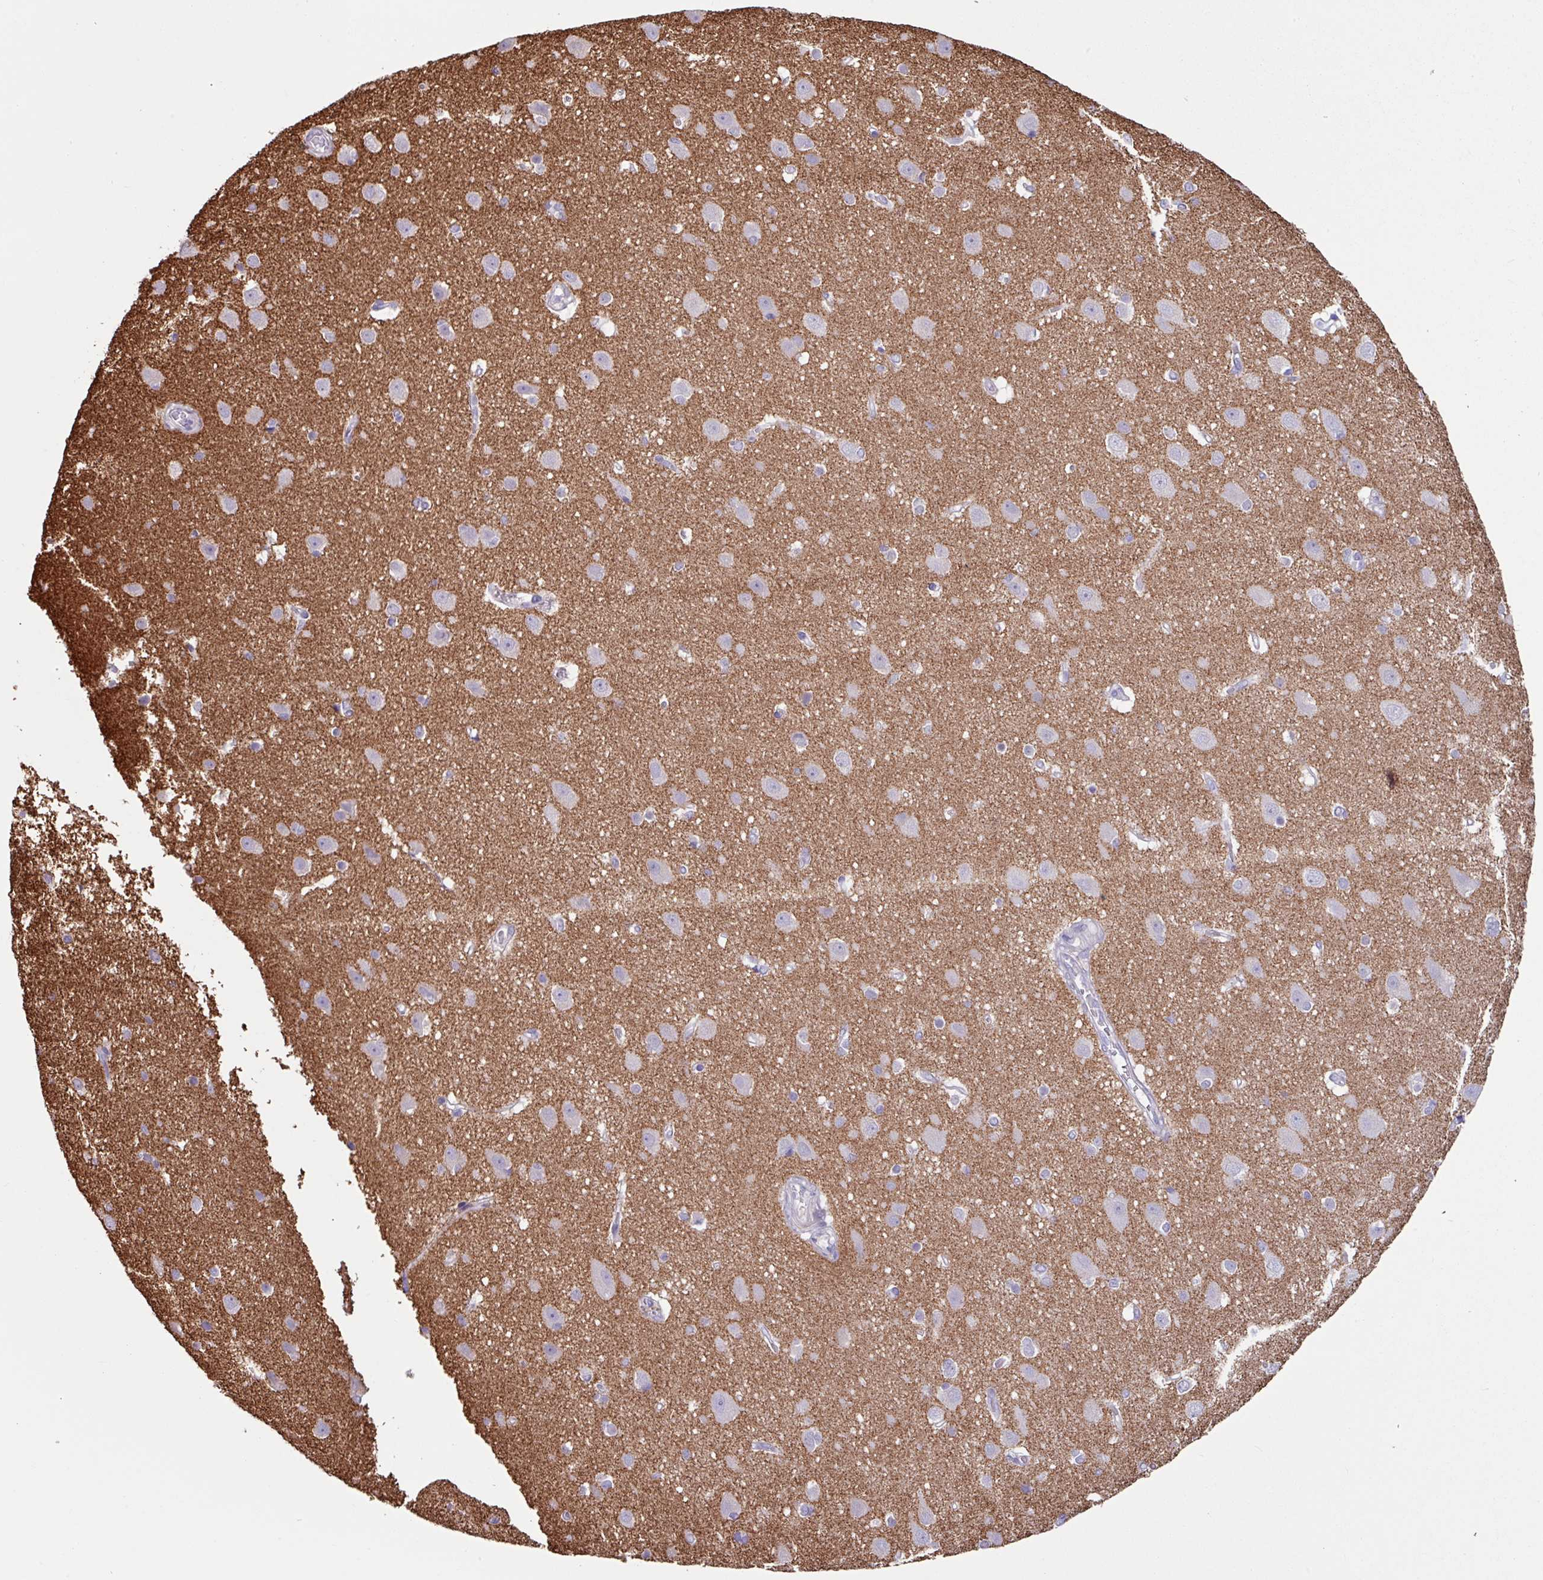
{"staining": {"intensity": "negative", "quantity": "none", "location": "none"}, "tissue": "cerebral cortex", "cell_type": "Endothelial cells", "image_type": "normal", "snomed": [{"axis": "morphology", "description": "Normal tissue, NOS"}, {"axis": "topography", "description": "Cerebral cortex"}], "caption": "High magnification brightfield microscopy of benign cerebral cortex stained with DAB (3,3'-diaminobenzidine) (brown) and counterstained with hematoxylin (blue): endothelial cells show no significant expression. (DAB (3,3'-diaminobenzidine) immunohistochemistry with hematoxylin counter stain).", "gene": "OTX1", "patient": {"sex": "male", "age": 37}}